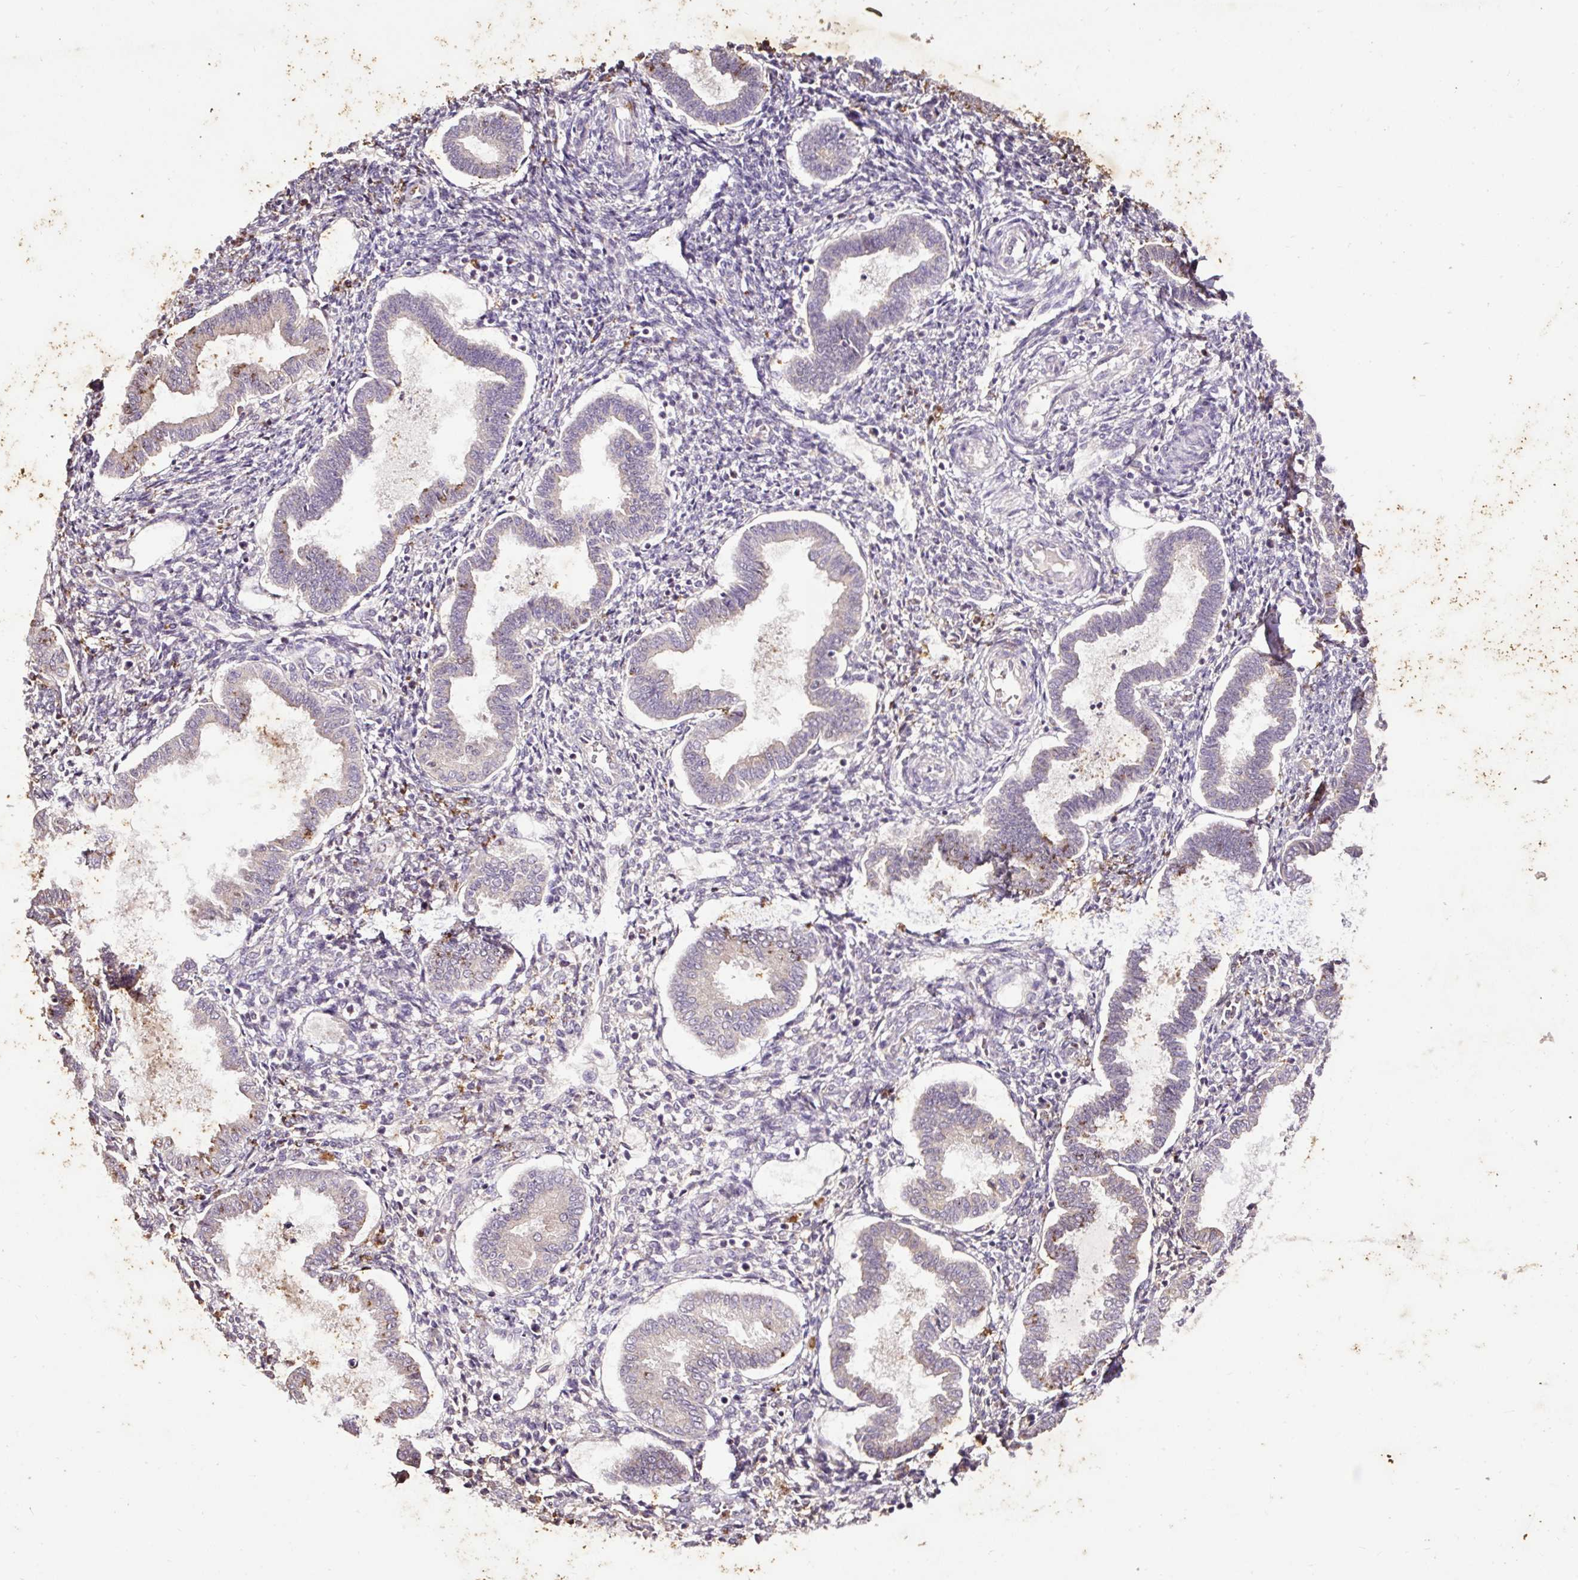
{"staining": {"intensity": "negative", "quantity": "none", "location": "none"}, "tissue": "endometrium", "cell_type": "Cells in endometrial stroma", "image_type": "normal", "snomed": [{"axis": "morphology", "description": "Normal tissue, NOS"}, {"axis": "topography", "description": "Endometrium"}], "caption": "This micrograph is of normal endometrium stained with immunohistochemistry to label a protein in brown with the nuclei are counter-stained blue. There is no expression in cells in endometrial stroma.", "gene": "LRTM2", "patient": {"sex": "female", "age": 24}}